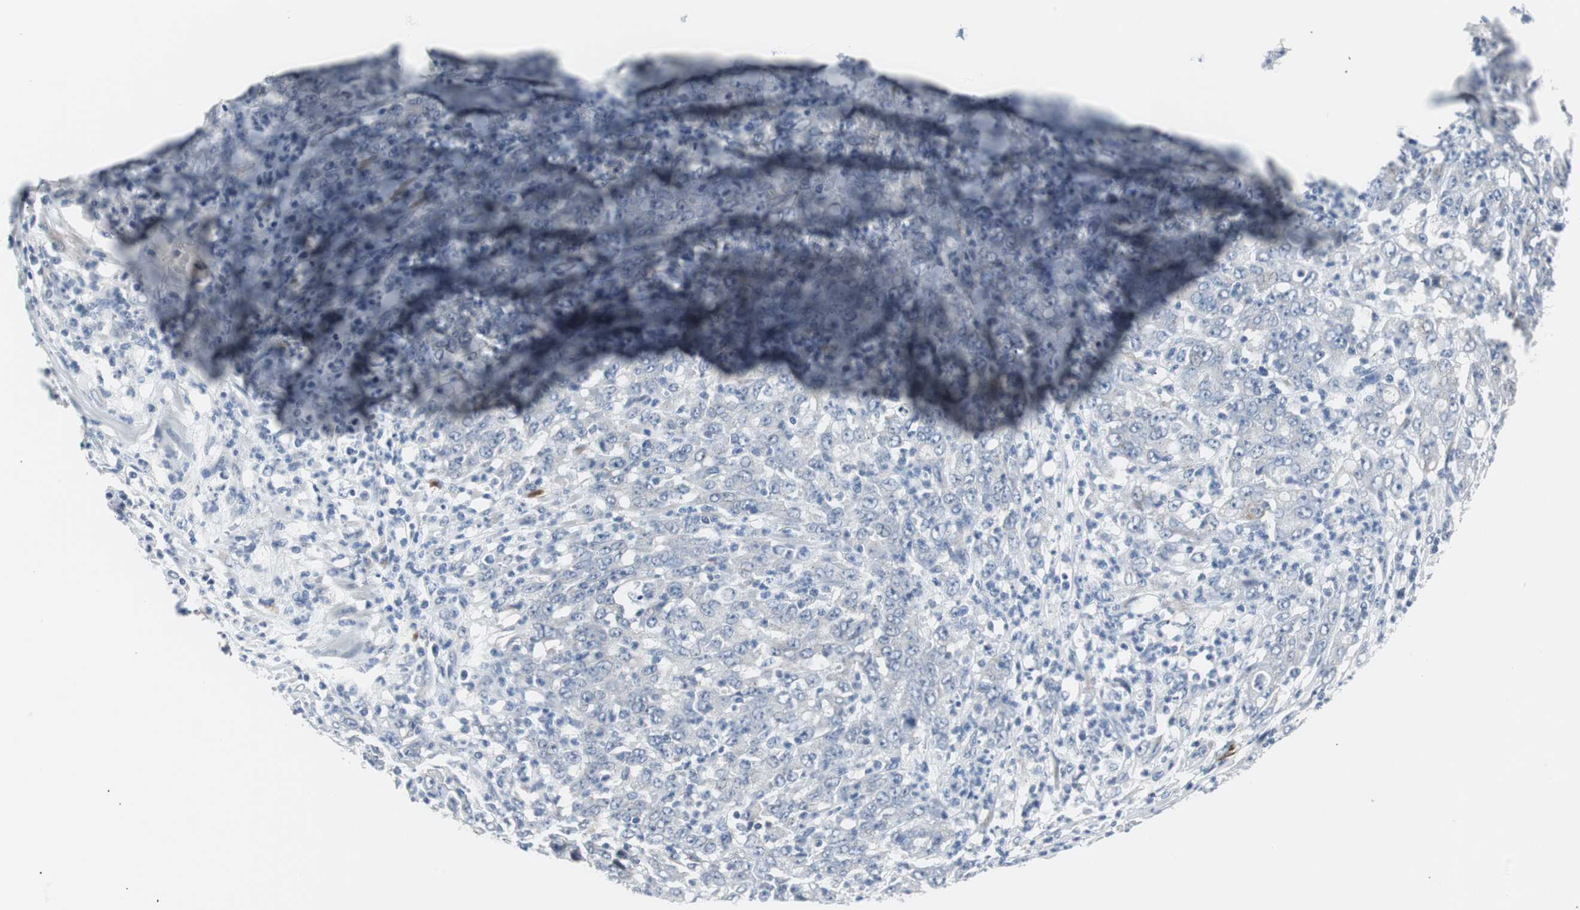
{"staining": {"intensity": "negative", "quantity": "none", "location": "none"}, "tissue": "stomach cancer", "cell_type": "Tumor cells", "image_type": "cancer", "snomed": [{"axis": "morphology", "description": "Adenocarcinoma, NOS"}, {"axis": "topography", "description": "Stomach, lower"}], "caption": "Tumor cells are negative for brown protein staining in adenocarcinoma (stomach).", "gene": "SOX30", "patient": {"sex": "female", "age": 71}}